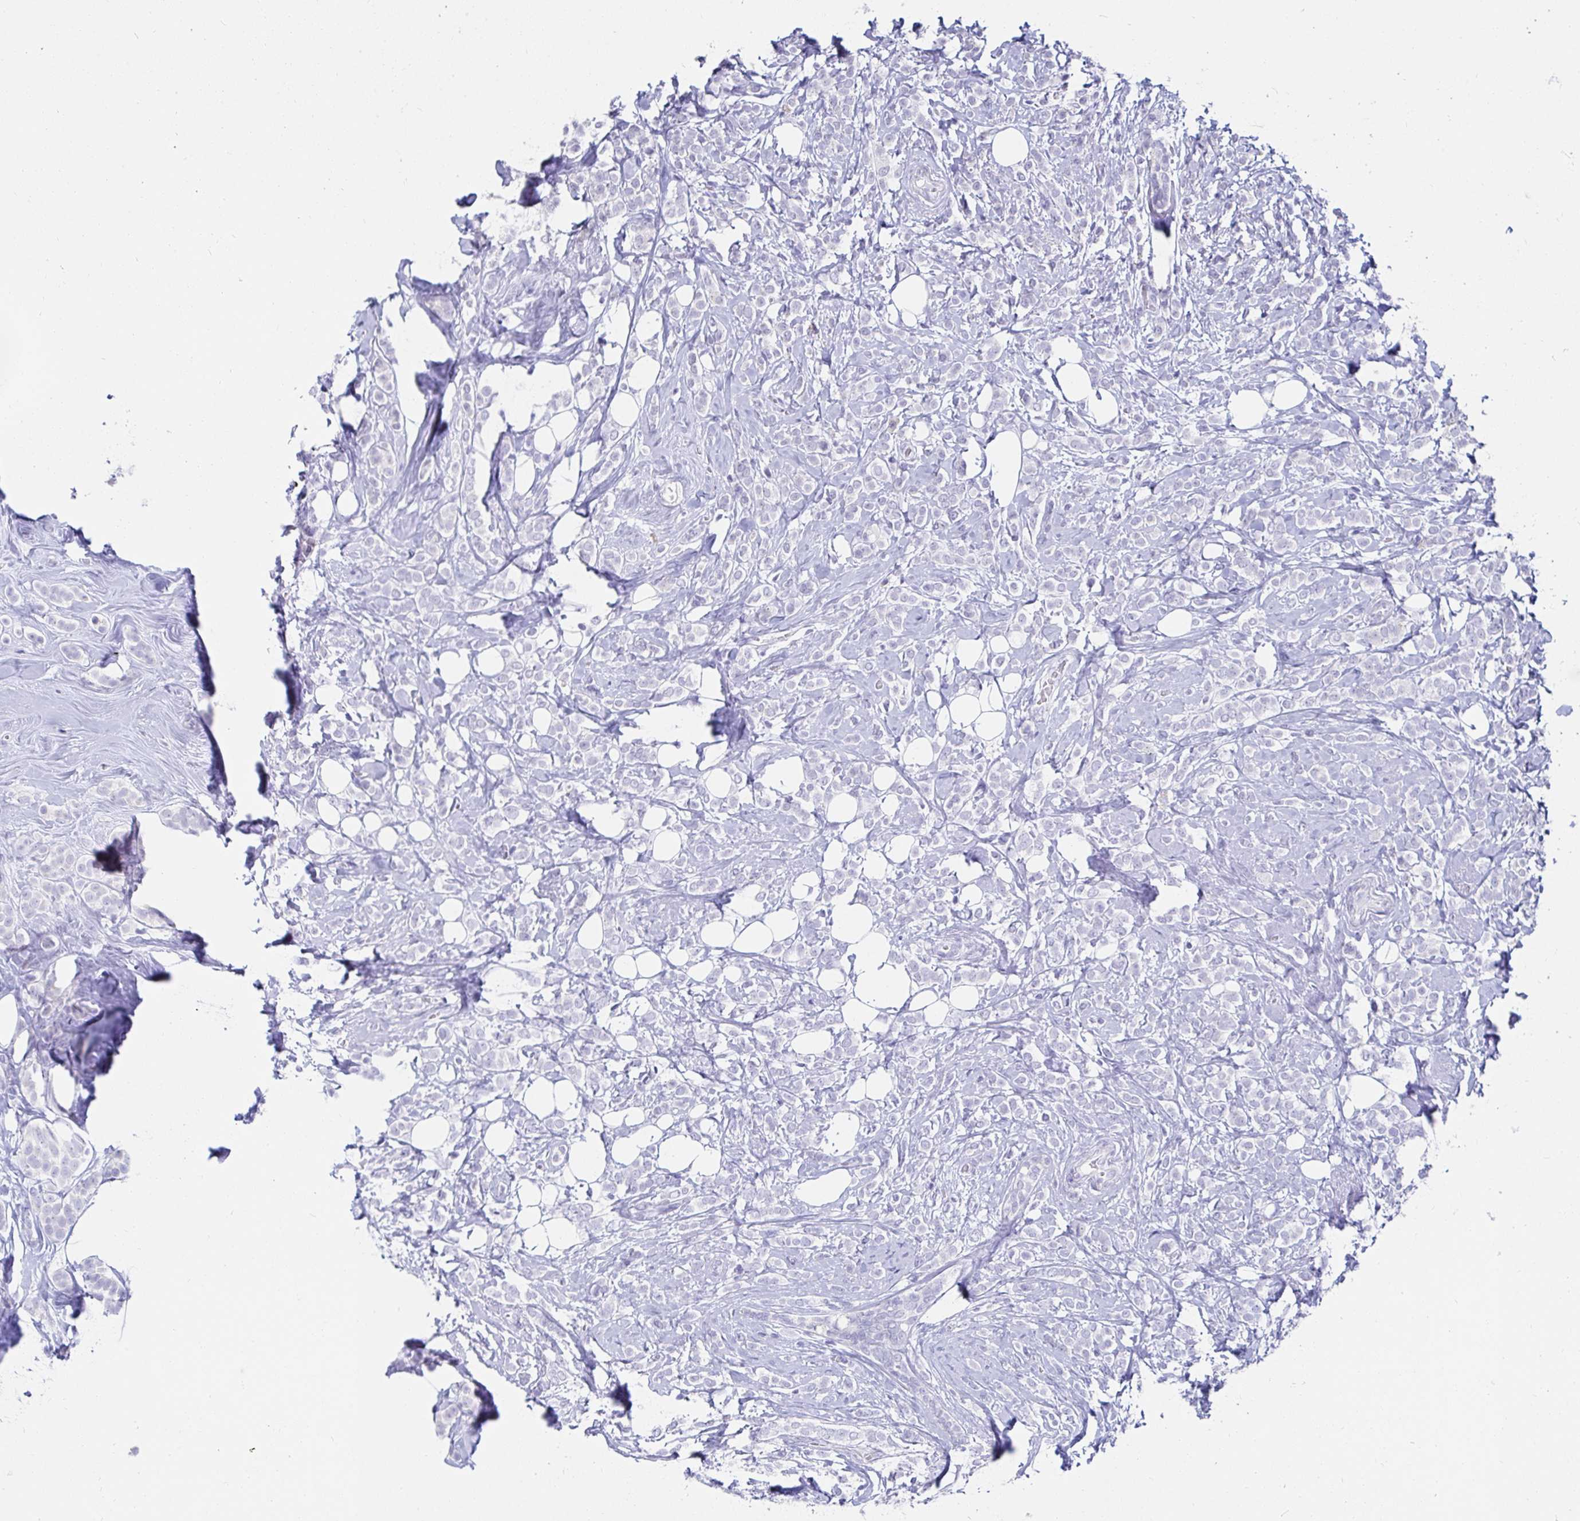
{"staining": {"intensity": "negative", "quantity": "none", "location": "none"}, "tissue": "breast cancer", "cell_type": "Tumor cells", "image_type": "cancer", "snomed": [{"axis": "morphology", "description": "Lobular carcinoma"}, {"axis": "topography", "description": "Breast"}], "caption": "IHC histopathology image of neoplastic tissue: human breast cancer (lobular carcinoma) stained with DAB (3,3'-diaminobenzidine) displays no significant protein positivity in tumor cells. (Brightfield microscopy of DAB (3,3'-diaminobenzidine) immunohistochemistry at high magnification).", "gene": "OR10K1", "patient": {"sex": "female", "age": 49}}